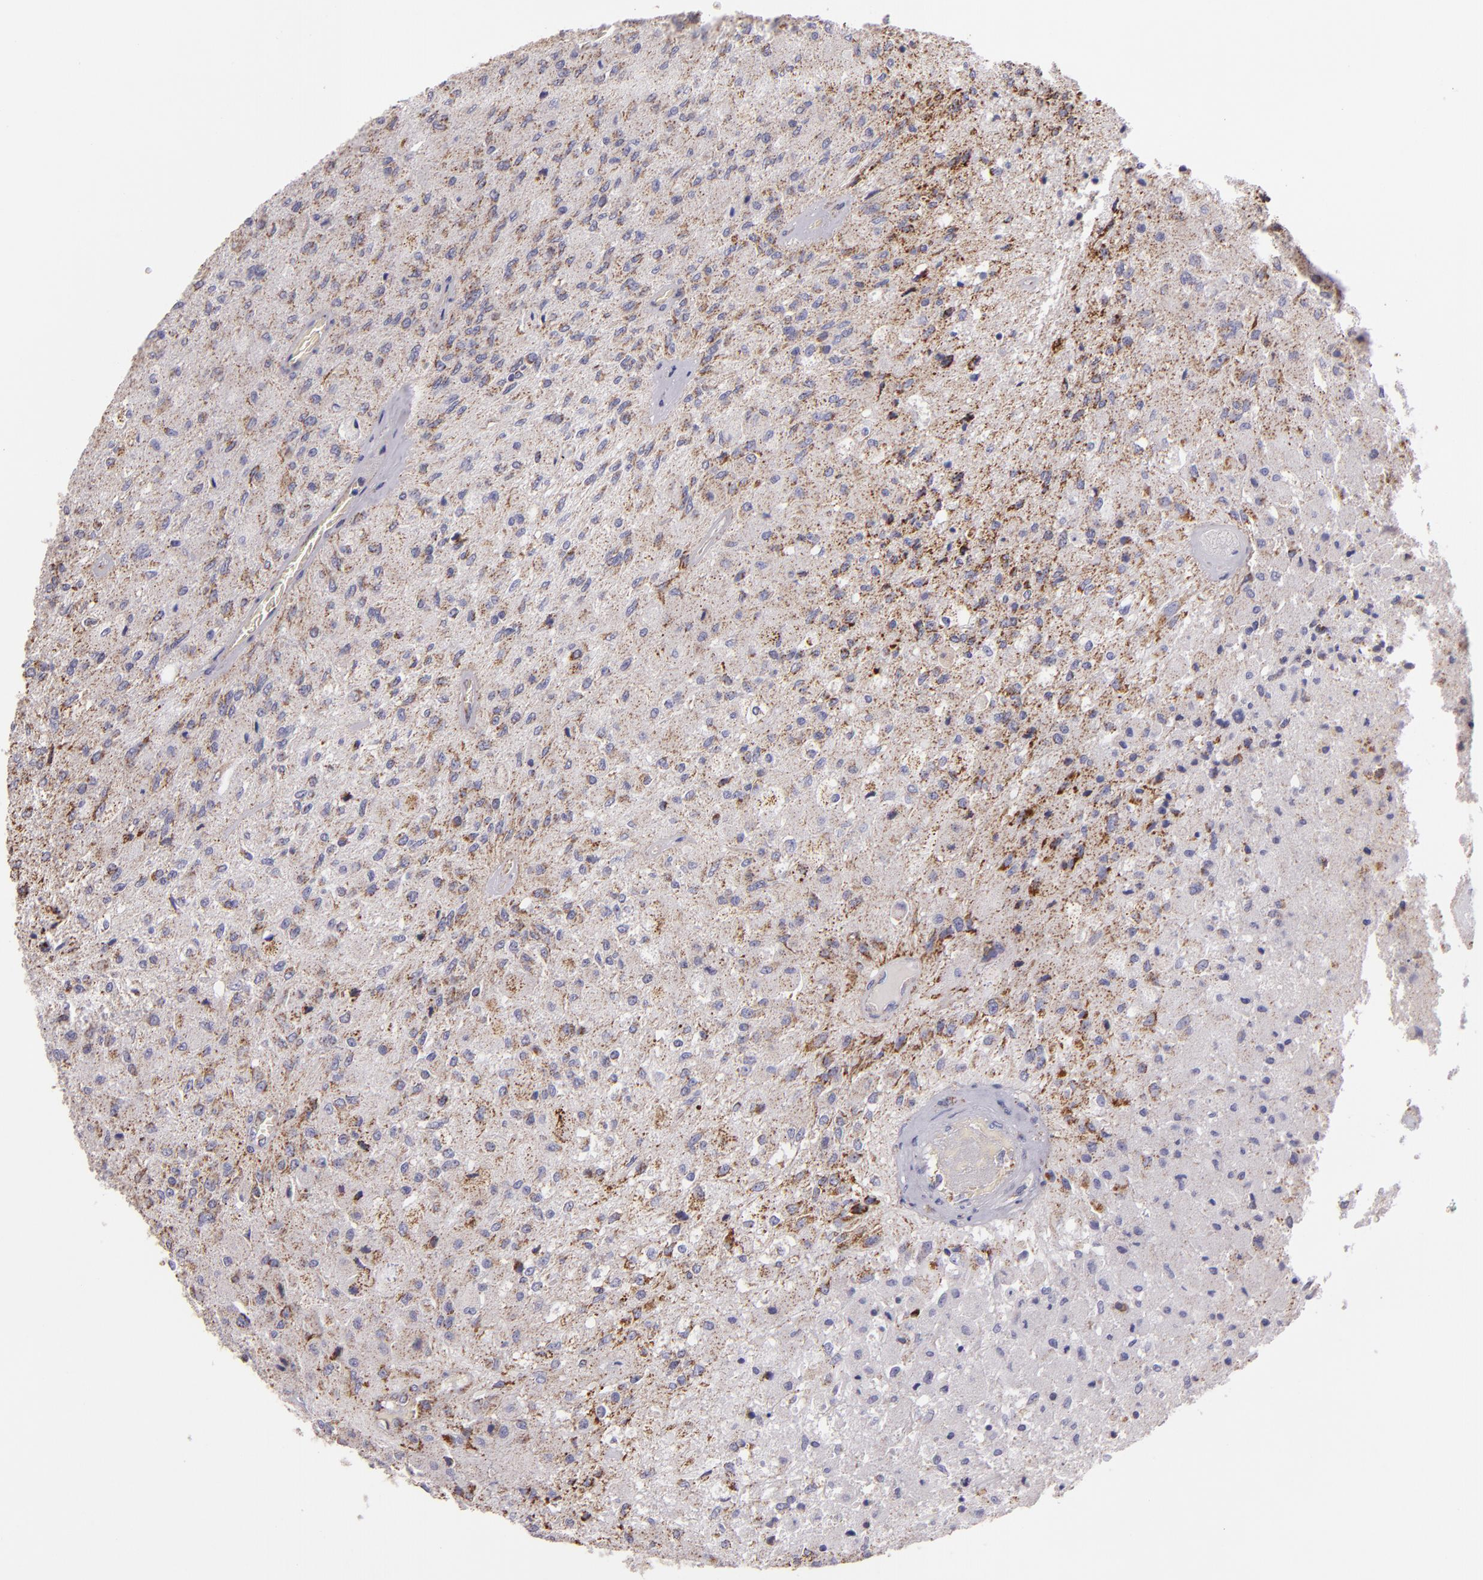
{"staining": {"intensity": "moderate", "quantity": ">75%", "location": "cytoplasmic/membranous"}, "tissue": "glioma", "cell_type": "Tumor cells", "image_type": "cancer", "snomed": [{"axis": "morphology", "description": "Normal tissue, NOS"}, {"axis": "morphology", "description": "Glioma, malignant, High grade"}, {"axis": "topography", "description": "Cerebral cortex"}], "caption": "Human malignant high-grade glioma stained for a protein (brown) exhibits moderate cytoplasmic/membranous positive staining in about >75% of tumor cells.", "gene": "HSPD1", "patient": {"sex": "male", "age": 77}}